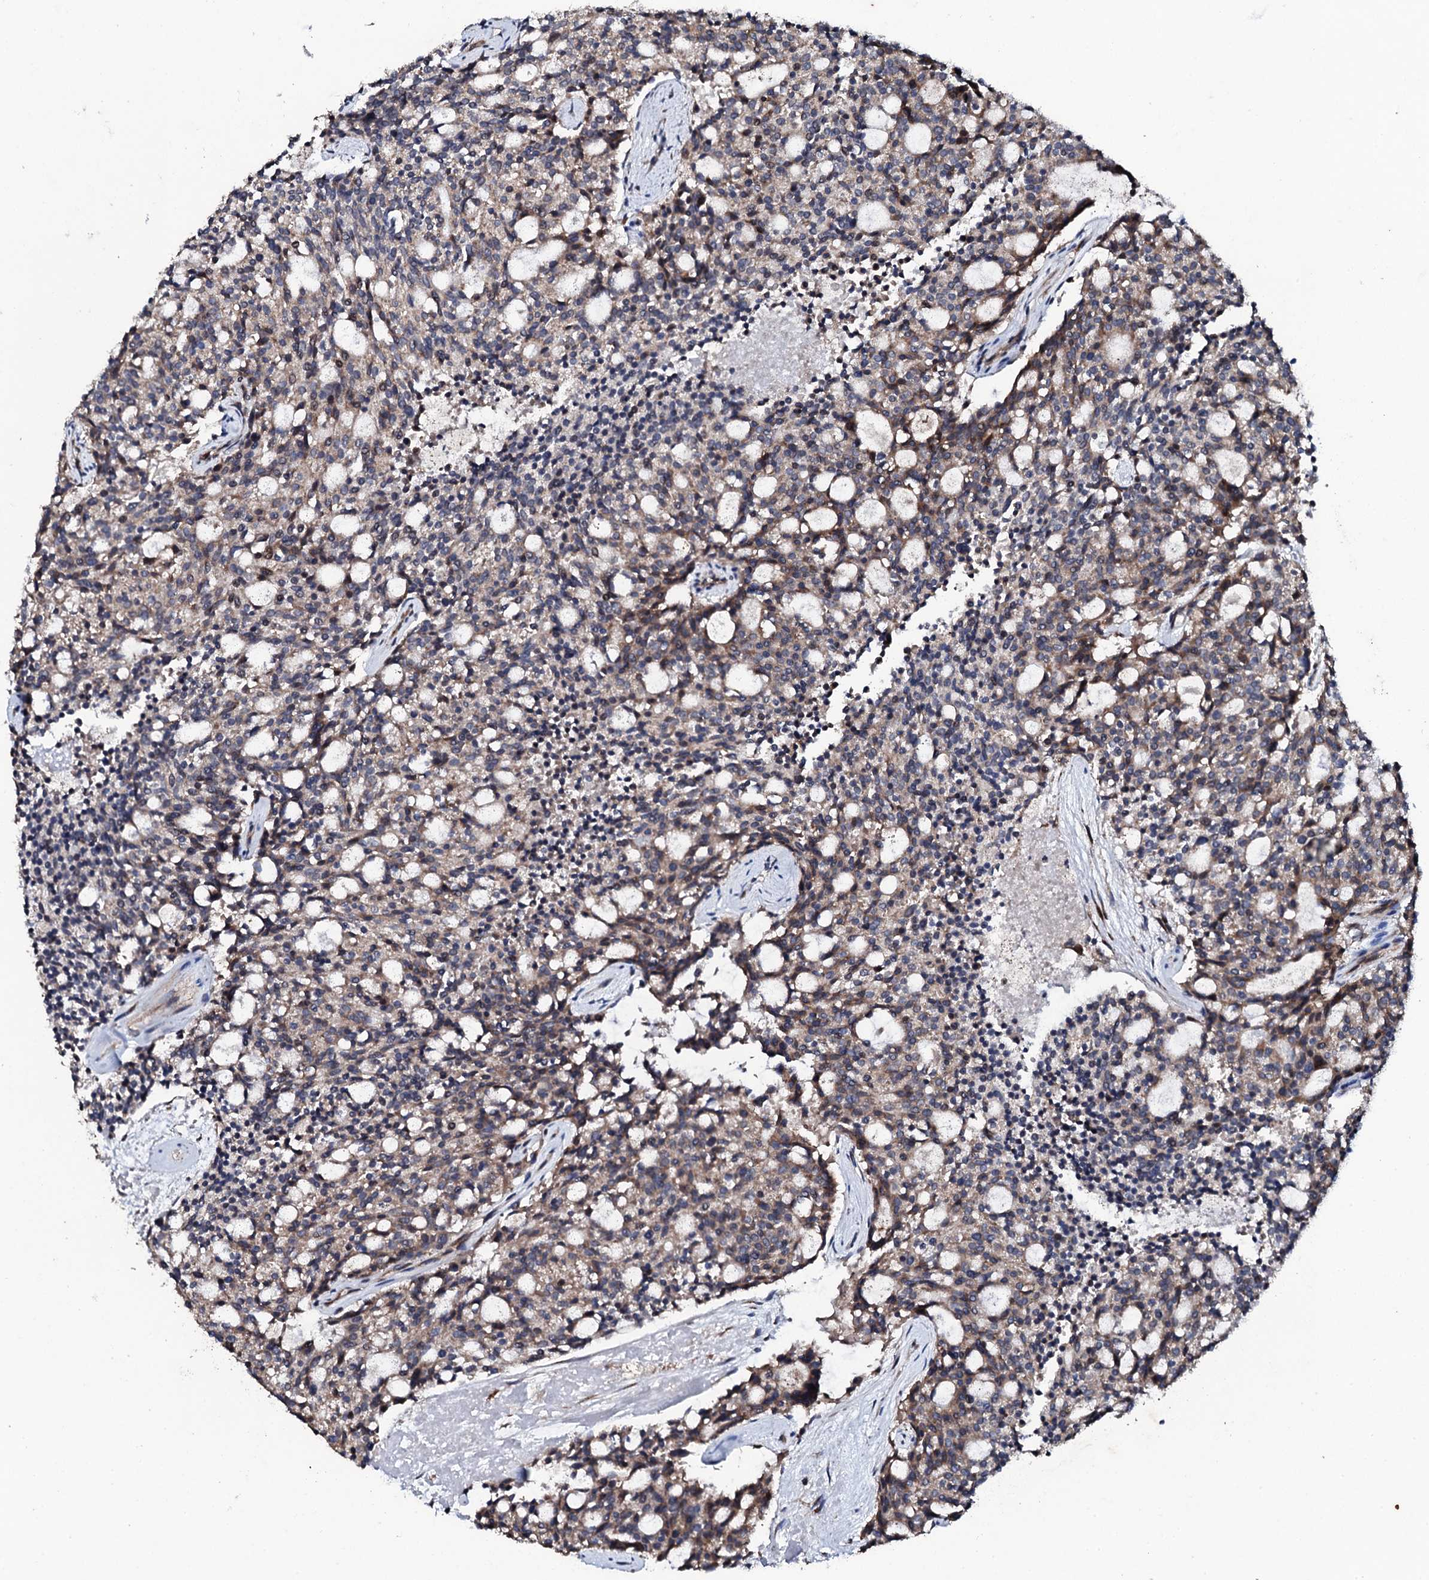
{"staining": {"intensity": "weak", "quantity": ">75%", "location": "cytoplasmic/membranous"}, "tissue": "carcinoid", "cell_type": "Tumor cells", "image_type": "cancer", "snomed": [{"axis": "morphology", "description": "Carcinoid, malignant, NOS"}, {"axis": "topography", "description": "Pancreas"}], "caption": "A brown stain labels weak cytoplasmic/membranous expression of a protein in human malignant carcinoid tumor cells.", "gene": "FAM111A", "patient": {"sex": "female", "age": 54}}